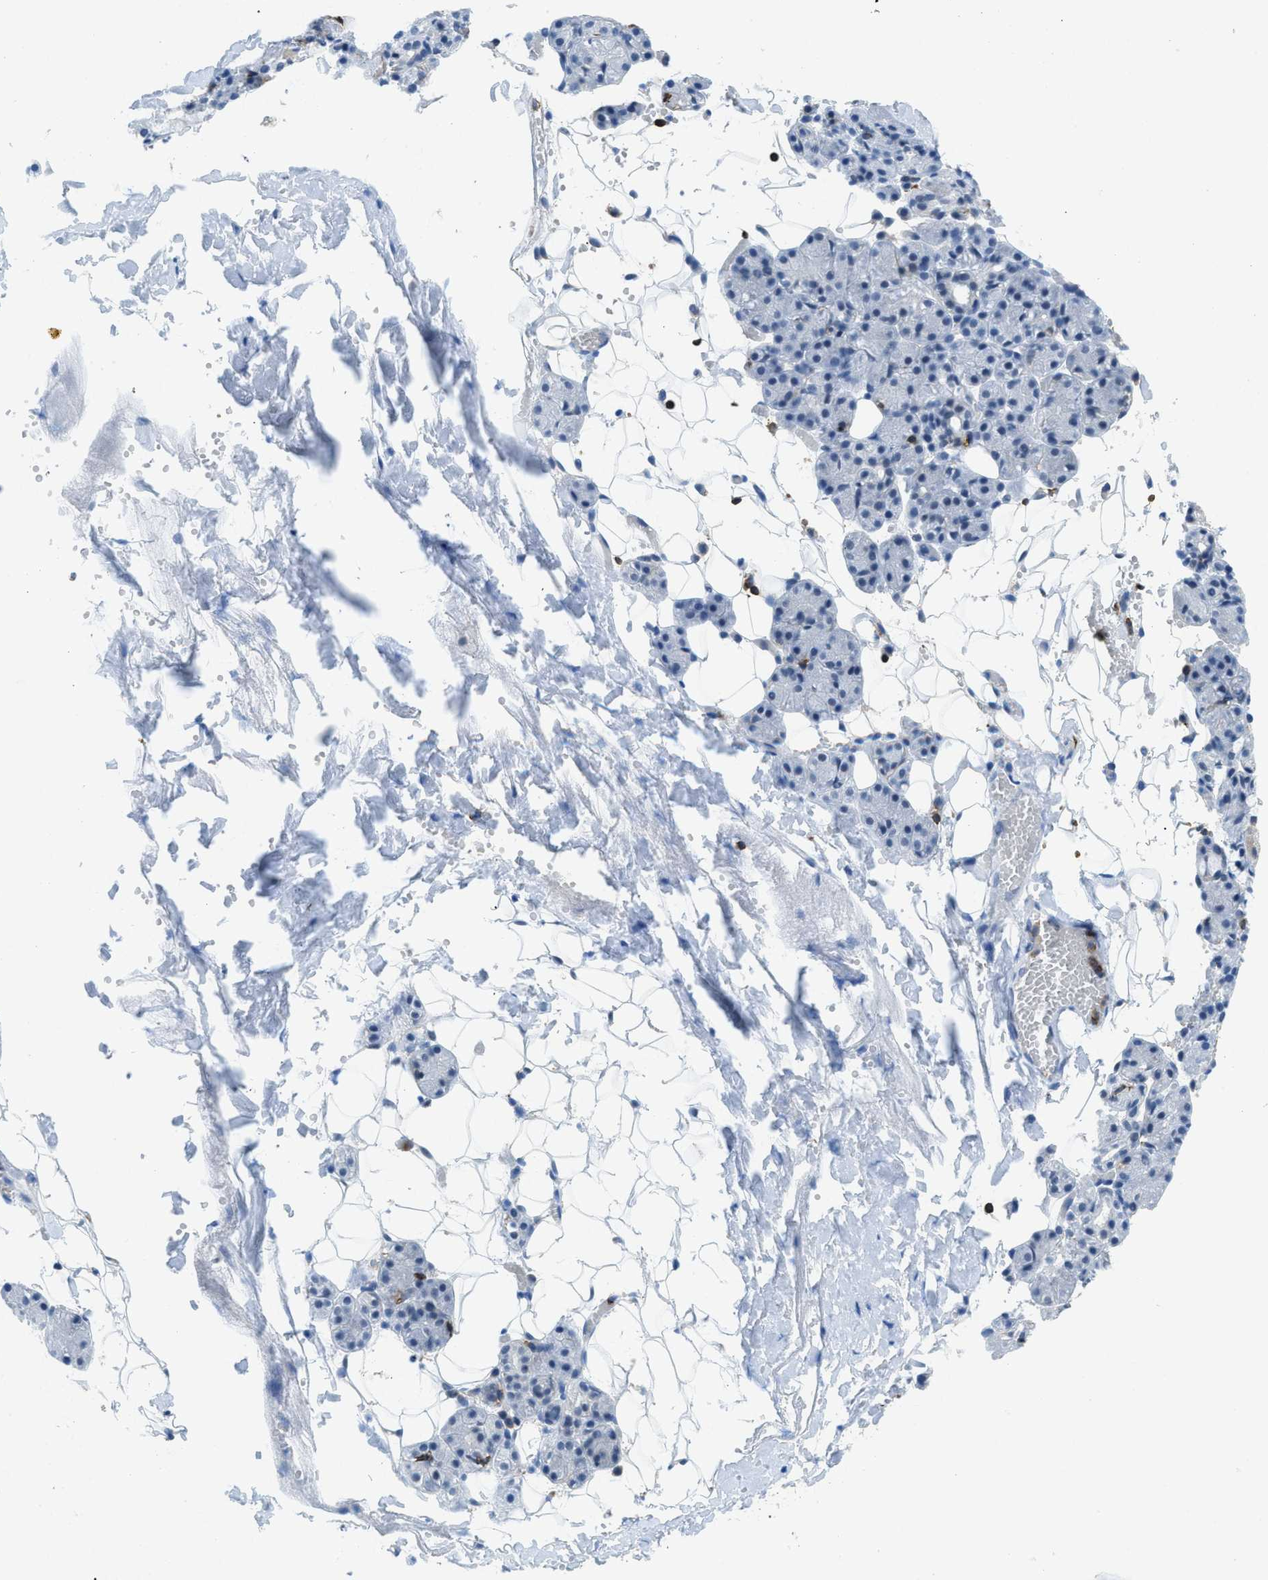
{"staining": {"intensity": "negative", "quantity": "none", "location": "none"}, "tissue": "salivary gland", "cell_type": "Glandular cells", "image_type": "normal", "snomed": [{"axis": "morphology", "description": "Normal tissue, NOS"}, {"axis": "topography", "description": "Salivary gland"}], "caption": "A high-resolution image shows immunohistochemistry (IHC) staining of benign salivary gland, which exhibits no significant positivity in glandular cells.", "gene": "FAM151A", "patient": {"sex": "male", "age": 63}}